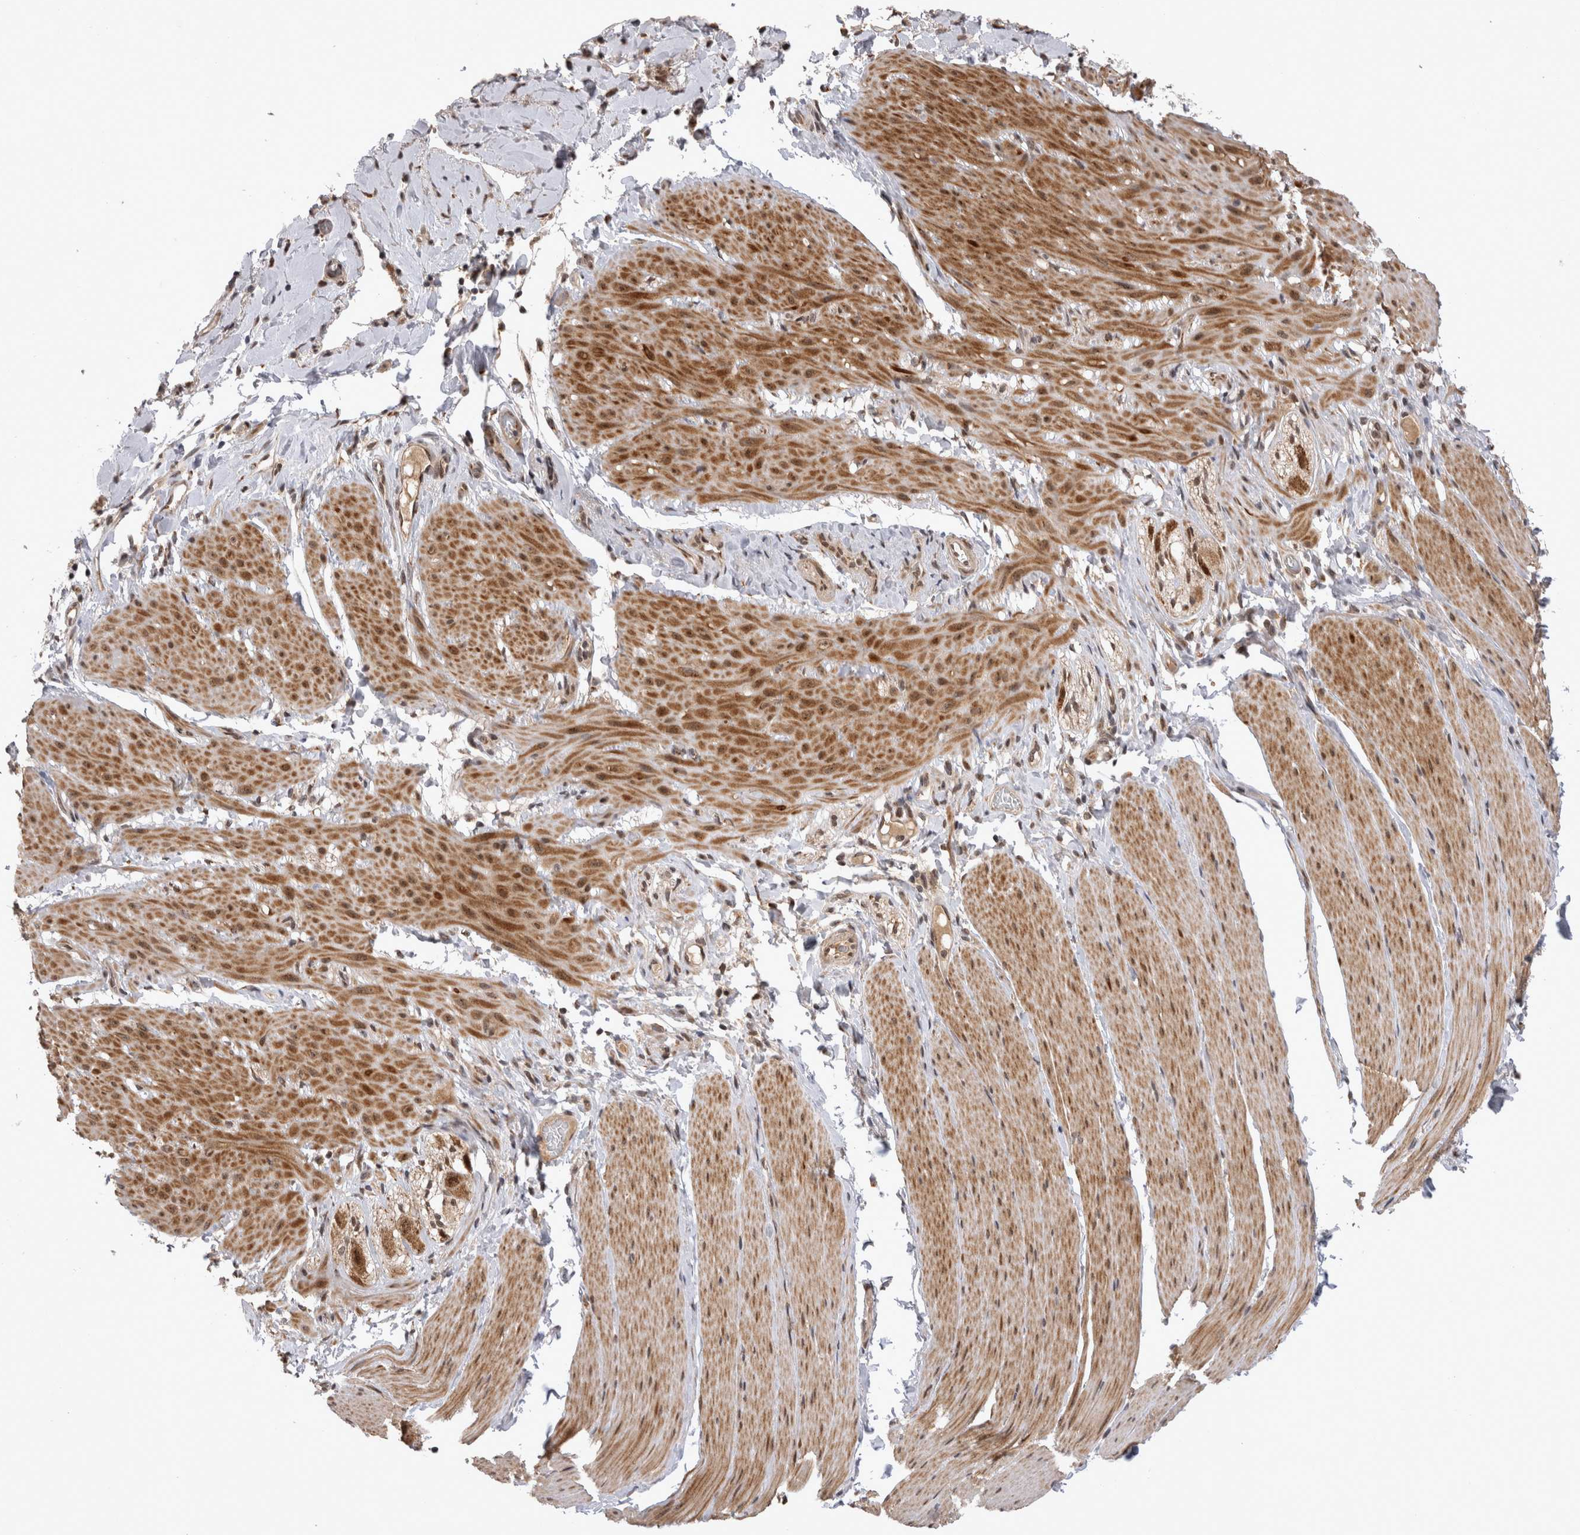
{"staining": {"intensity": "moderate", "quantity": ">75%", "location": "cytoplasmic/membranous,nuclear"}, "tissue": "smooth muscle", "cell_type": "Smooth muscle cells", "image_type": "normal", "snomed": [{"axis": "morphology", "description": "Normal tissue, NOS"}, {"axis": "topography", "description": "Smooth muscle"}, {"axis": "topography", "description": "Small intestine"}], "caption": "Brown immunohistochemical staining in unremarkable smooth muscle displays moderate cytoplasmic/membranous,nuclear expression in approximately >75% of smooth muscle cells. (Stains: DAB (3,3'-diaminobenzidine) in brown, nuclei in blue, Microscopy: brightfield microscopy at high magnification).", "gene": "TMEM65", "patient": {"sex": "female", "age": 84}}